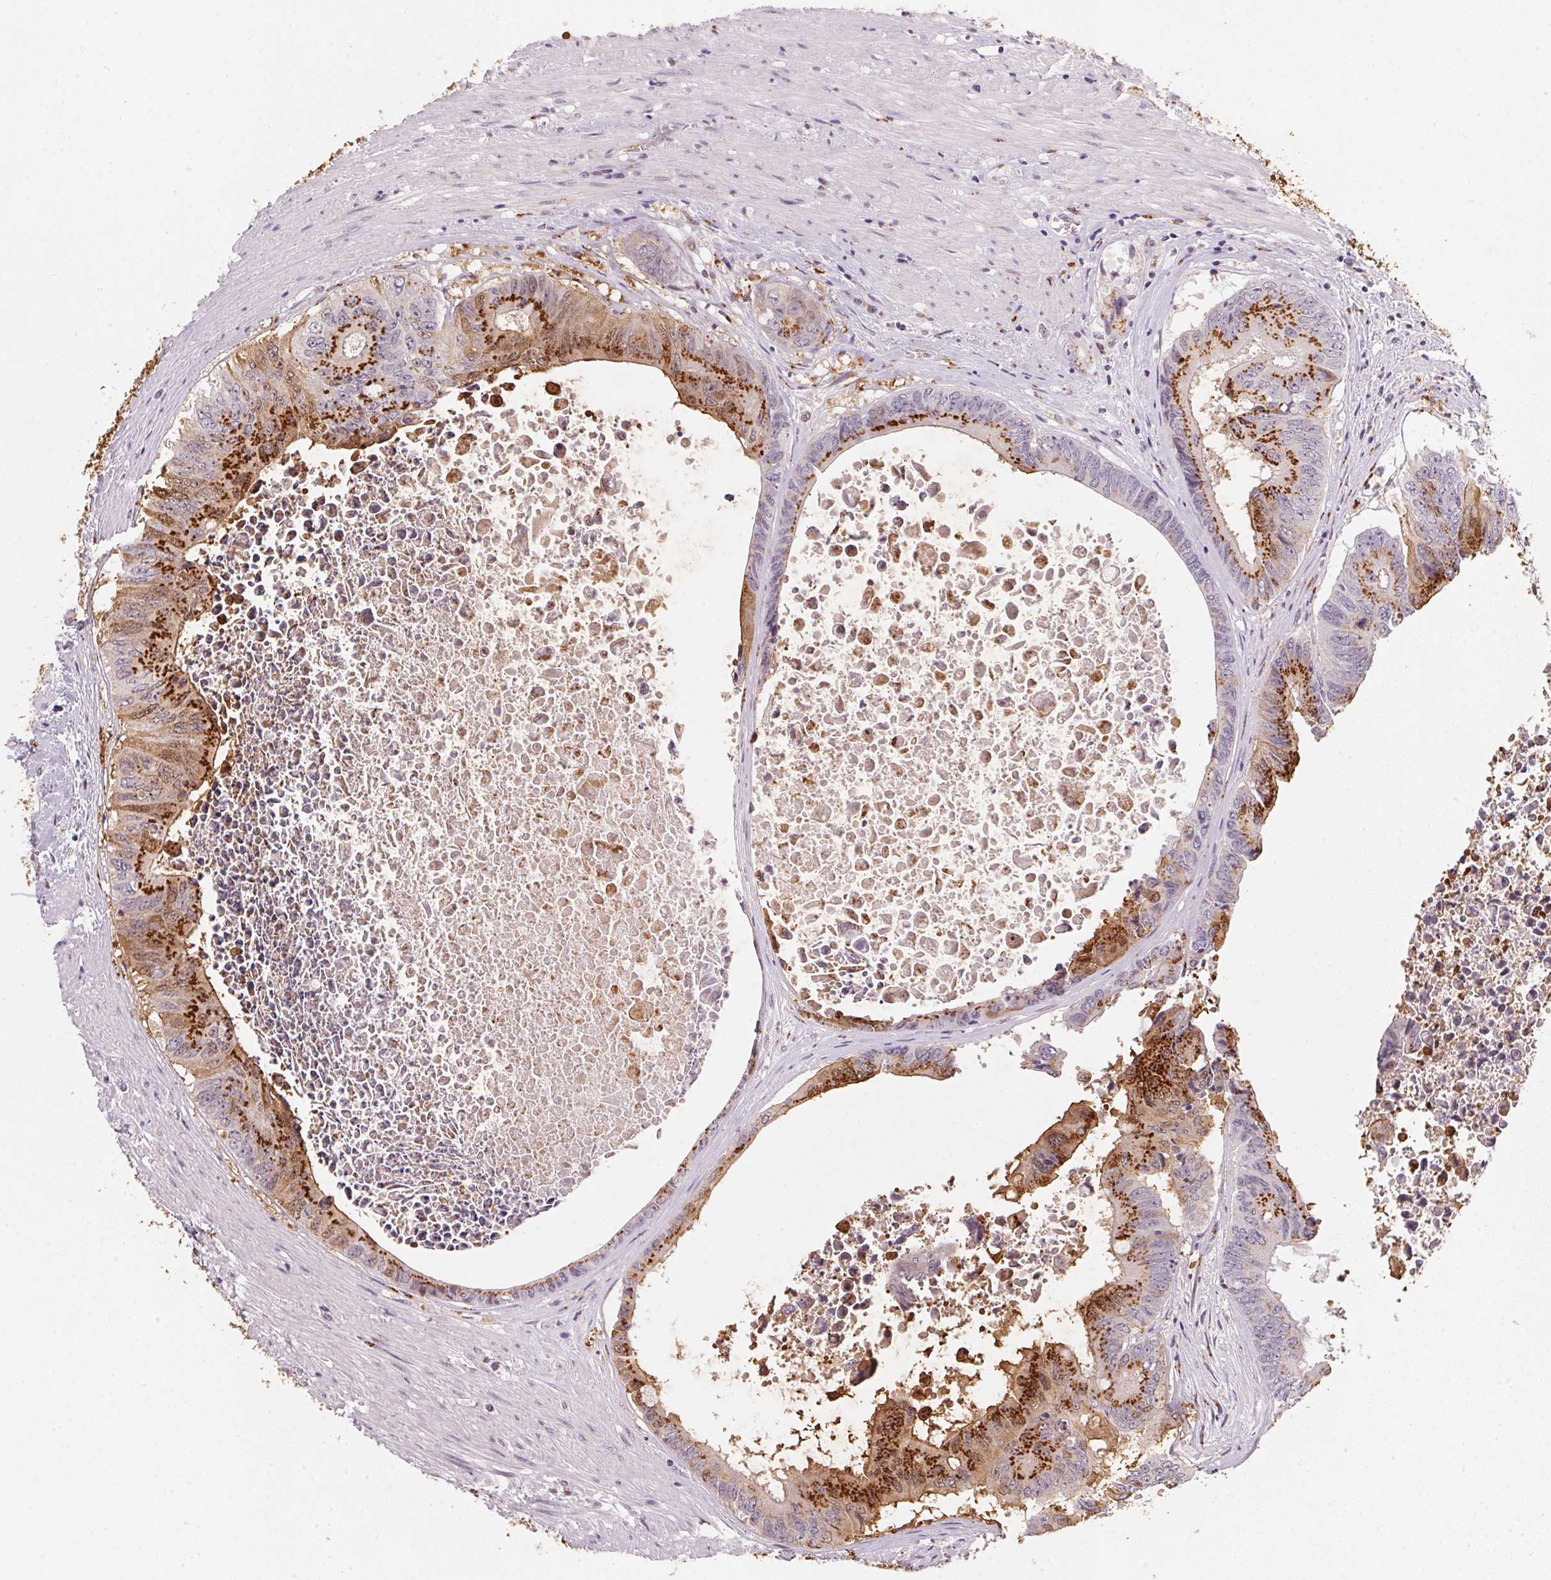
{"staining": {"intensity": "strong", "quantity": "25%-75%", "location": "cytoplasmic/membranous"}, "tissue": "colorectal cancer", "cell_type": "Tumor cells", "image_type": "cancer", "snomed": [{"axis": "morphology", "description": "Adenocarcinoma, NOS"}, {"axis": "topography", "description": "Rectum"}], "caption": "About 25%-75% of tumor cells in colorectal adenocarcinoma reveal strong cytoplasmic/membranous protein staining as visualized by brown immunohistochemical staining.", "gene": "RAB22A", "patient": {"sex": "male", "age": 59}}